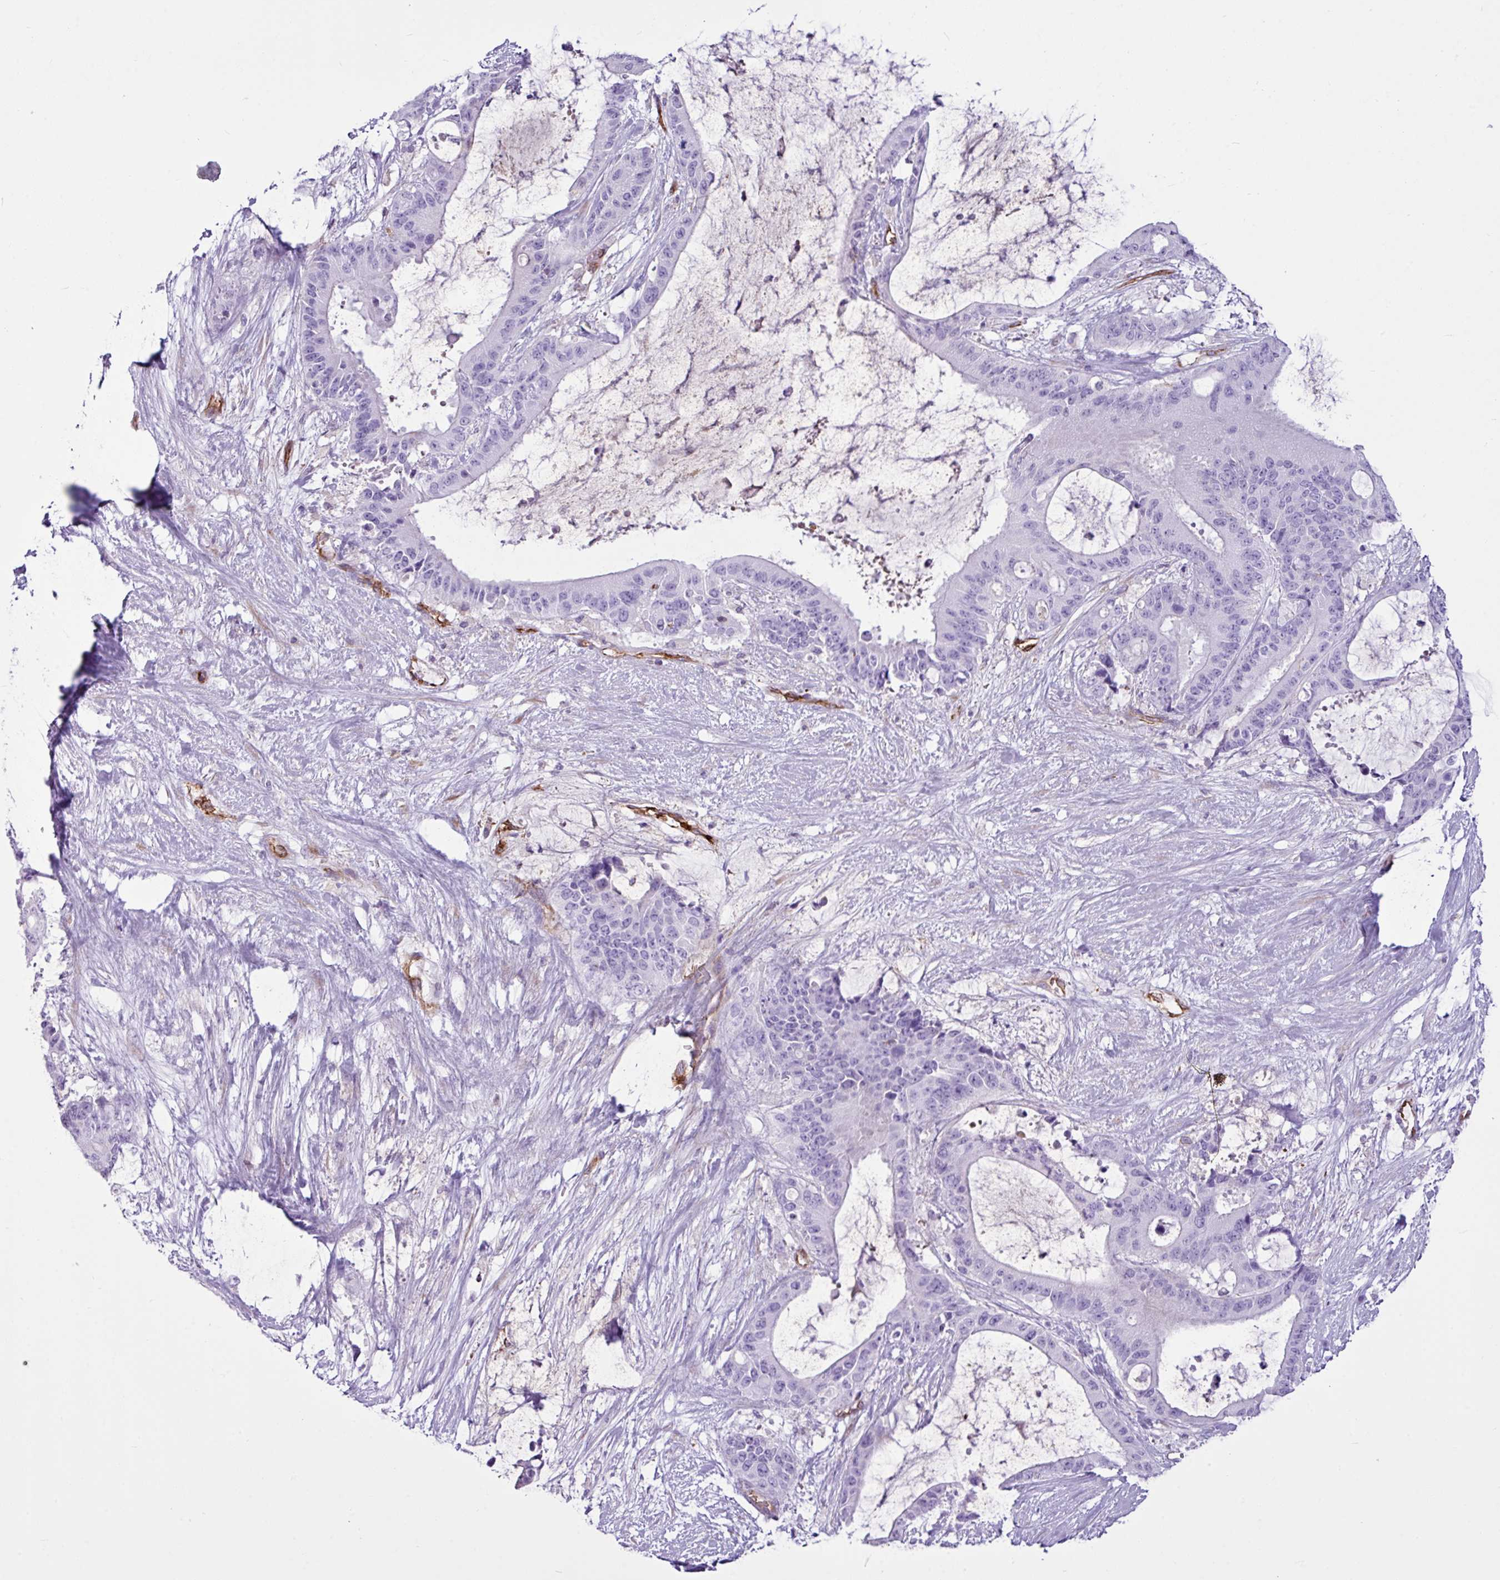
{"staining": {"intensity": "negative", "quantity": "none", "location": "none"}, "tissue": "liver cancer", "cell_type": "Tumor cells", "image_type": "cancer", "snomed": [{"axis": "morphology", "description": "Normal tissue, NOS"}, {"axis": "morphology", "description": "Cholangiocarcinoma"}, {"axis": "topography", "description": "Liver"}, {"axis": "topography", "description": "Peripheral nerve tissue"}], "caption": "IHC histopathology image of neoplastic tissue: human liver cancer stained with DAB (3,3'-diaminobenzidine) exhibits no significant protein positivity in tumor cells. (Stains: DAB (3,3'-diaminobenzidine) IHC with hematoxylin counter stain, Microscopy: brightfield microscopy at high magnification).", "gene": "EME2", "patient": {"sex": "female", "age": 73}}